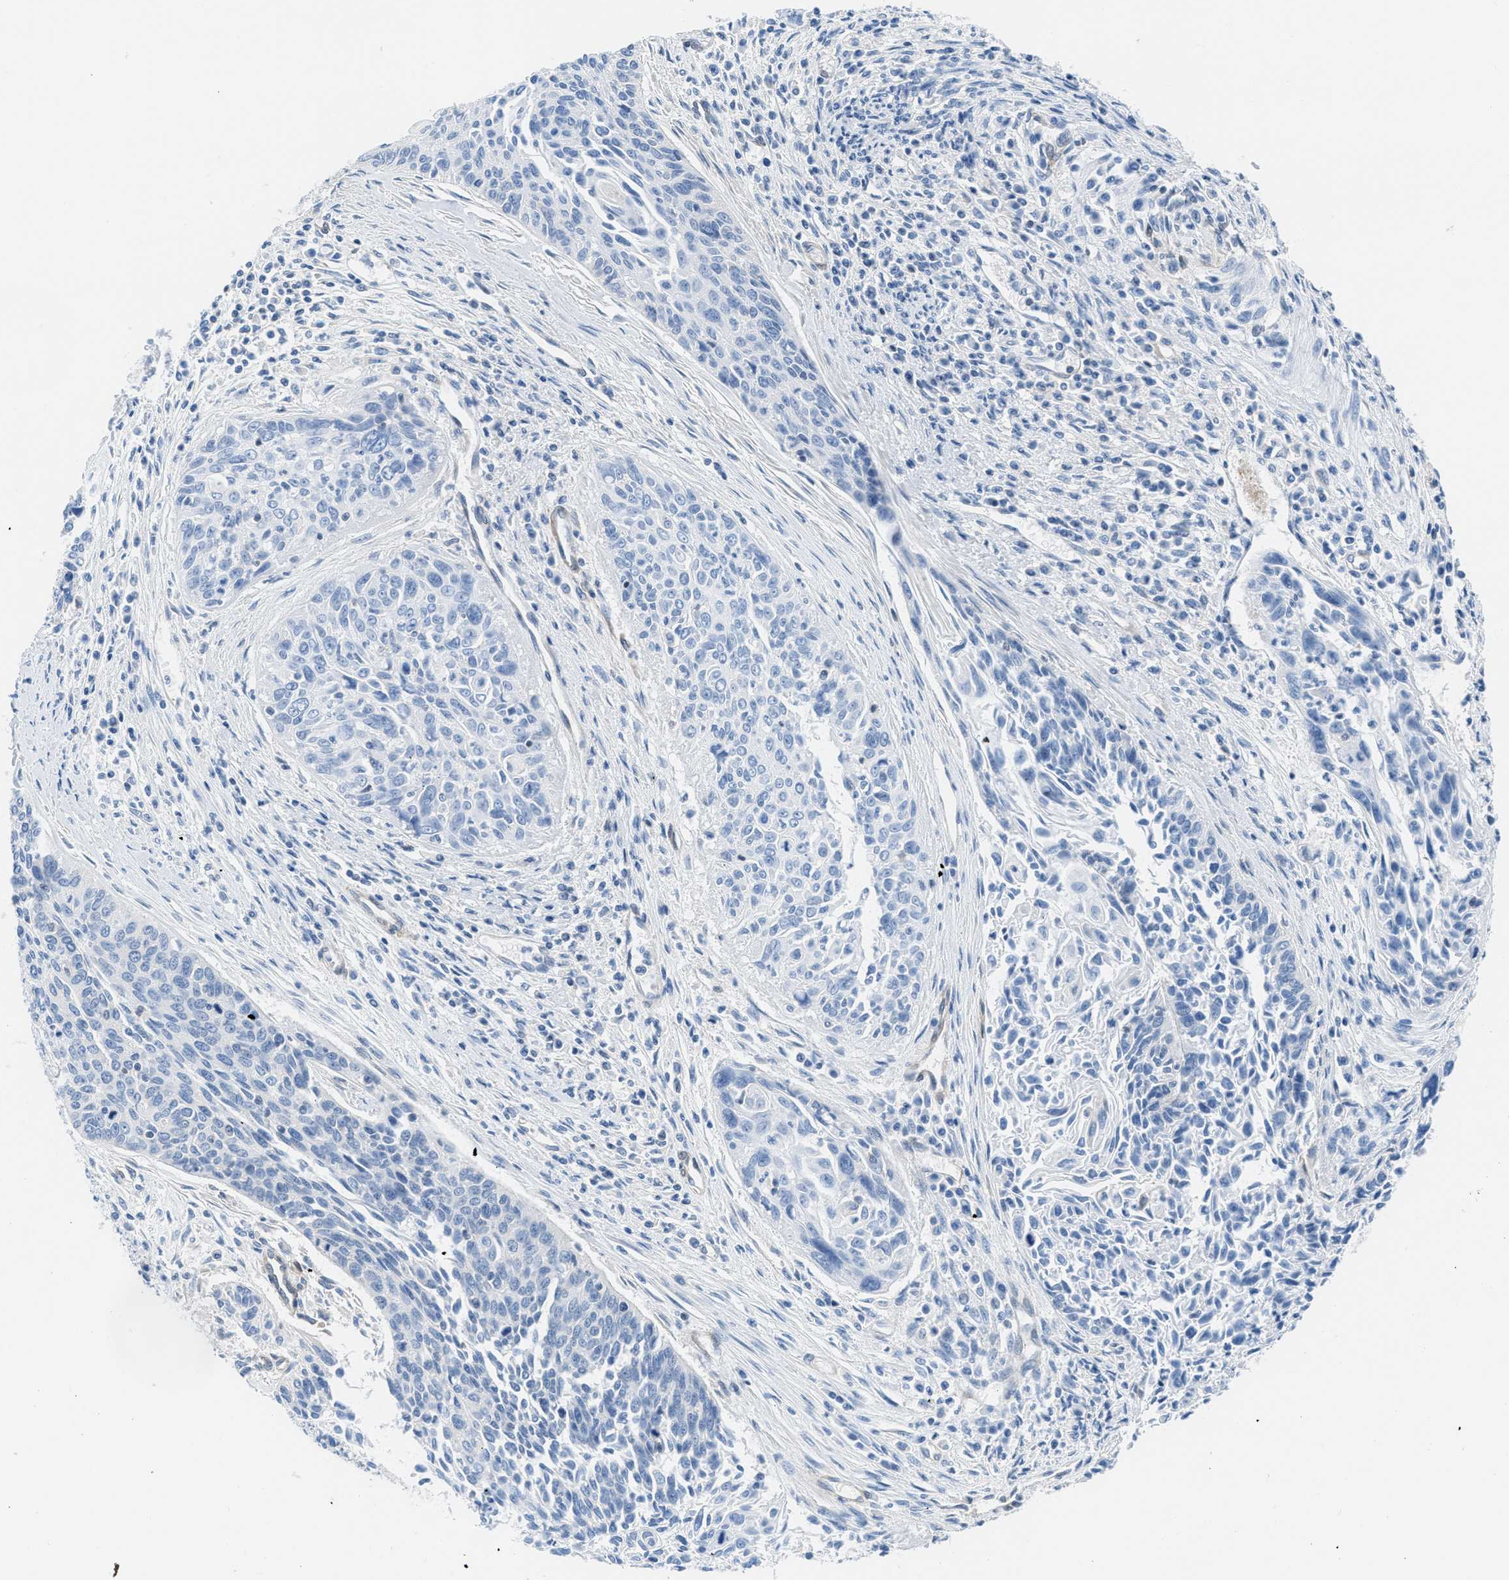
{"staining": {"intensity": "negative", "quantity": "none", "location": "none"}, "tissue": "cervical cancer", "cell_type": "Tumor cells", "image_type": "cancer", "snomed": [{"axis": "morphology", "description": "Squamous cell carcinoma, NOS"}, {"axis": "topography", "description": "Cervix"}], "caption": "This photomicrograph is of cervical cancer stained with immunohistochemistry (IHC) to label a protein in brown with the nuclei are counter-stained blue. There is no expression in tumor cells.", "gene": "MAPRE2", "patient": {"sex": "female", "age": 55}}